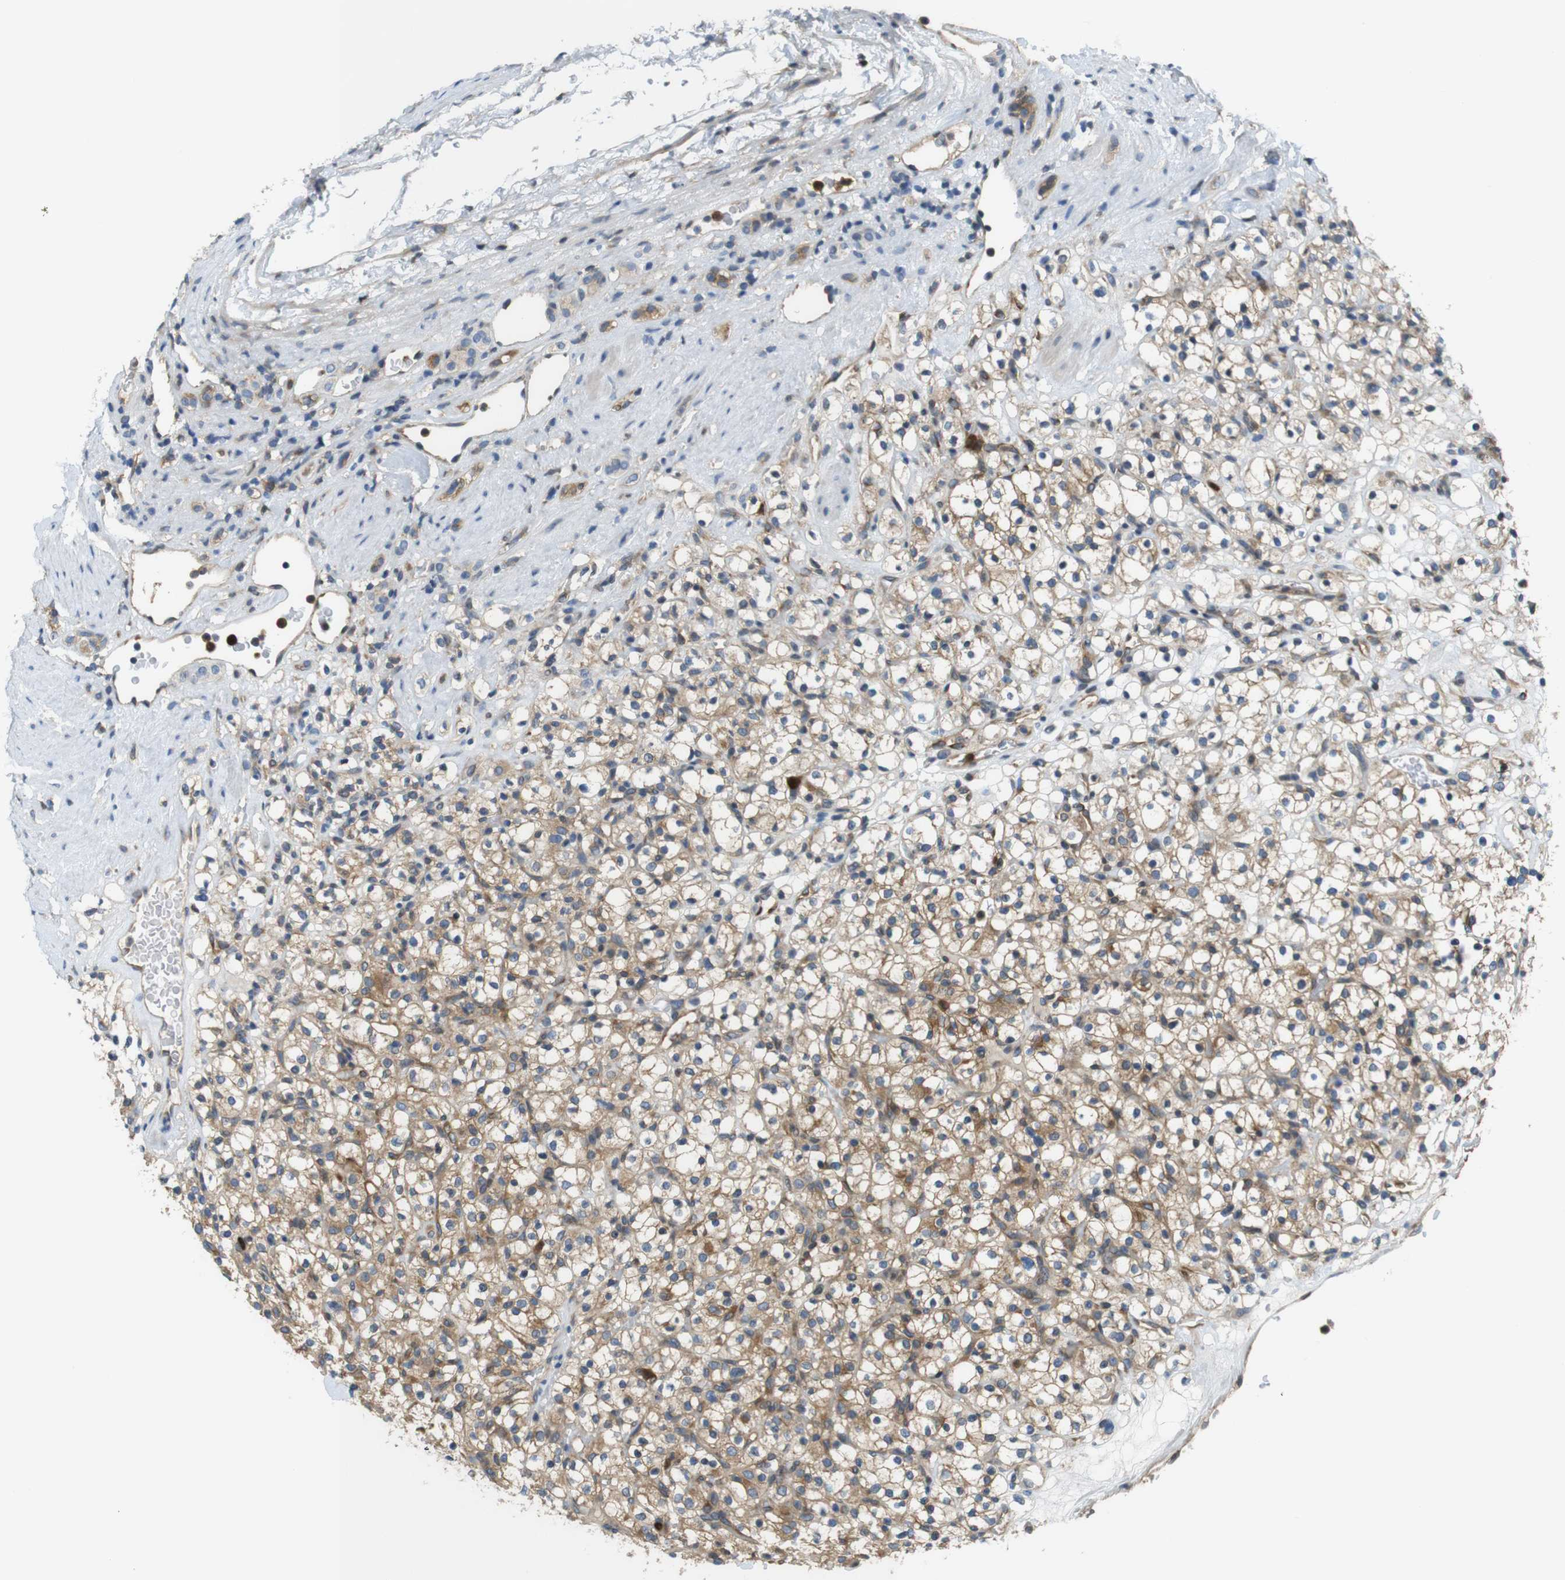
{"staining": {"intensity": "moderate", "quantity": ">75%", "location": "cytoplasmic/membranous"}, "tissue": "renal cancer", "cell_type": "Tumor cells", "image_type": "cancer", "snomed": [{"axis": "morphology", "description": "Normal tissue, NOS"}, {"axis": "morphology", "description": "Adenocarcinoma, NOS"}, {"axis": "topography", "description": "Kidney"}], "caption": "Immunohistochemical staining of human renal cancer demonstrates moderate cytoplasmic/membranous protein expression in about >75% of tumor cells. (DAB (3,3'-diaminobenzidine) IHC with brightfield microscopy, high magnification).", "gene": "PCDH10", "patient": {"sex": "female", "age": 72}}